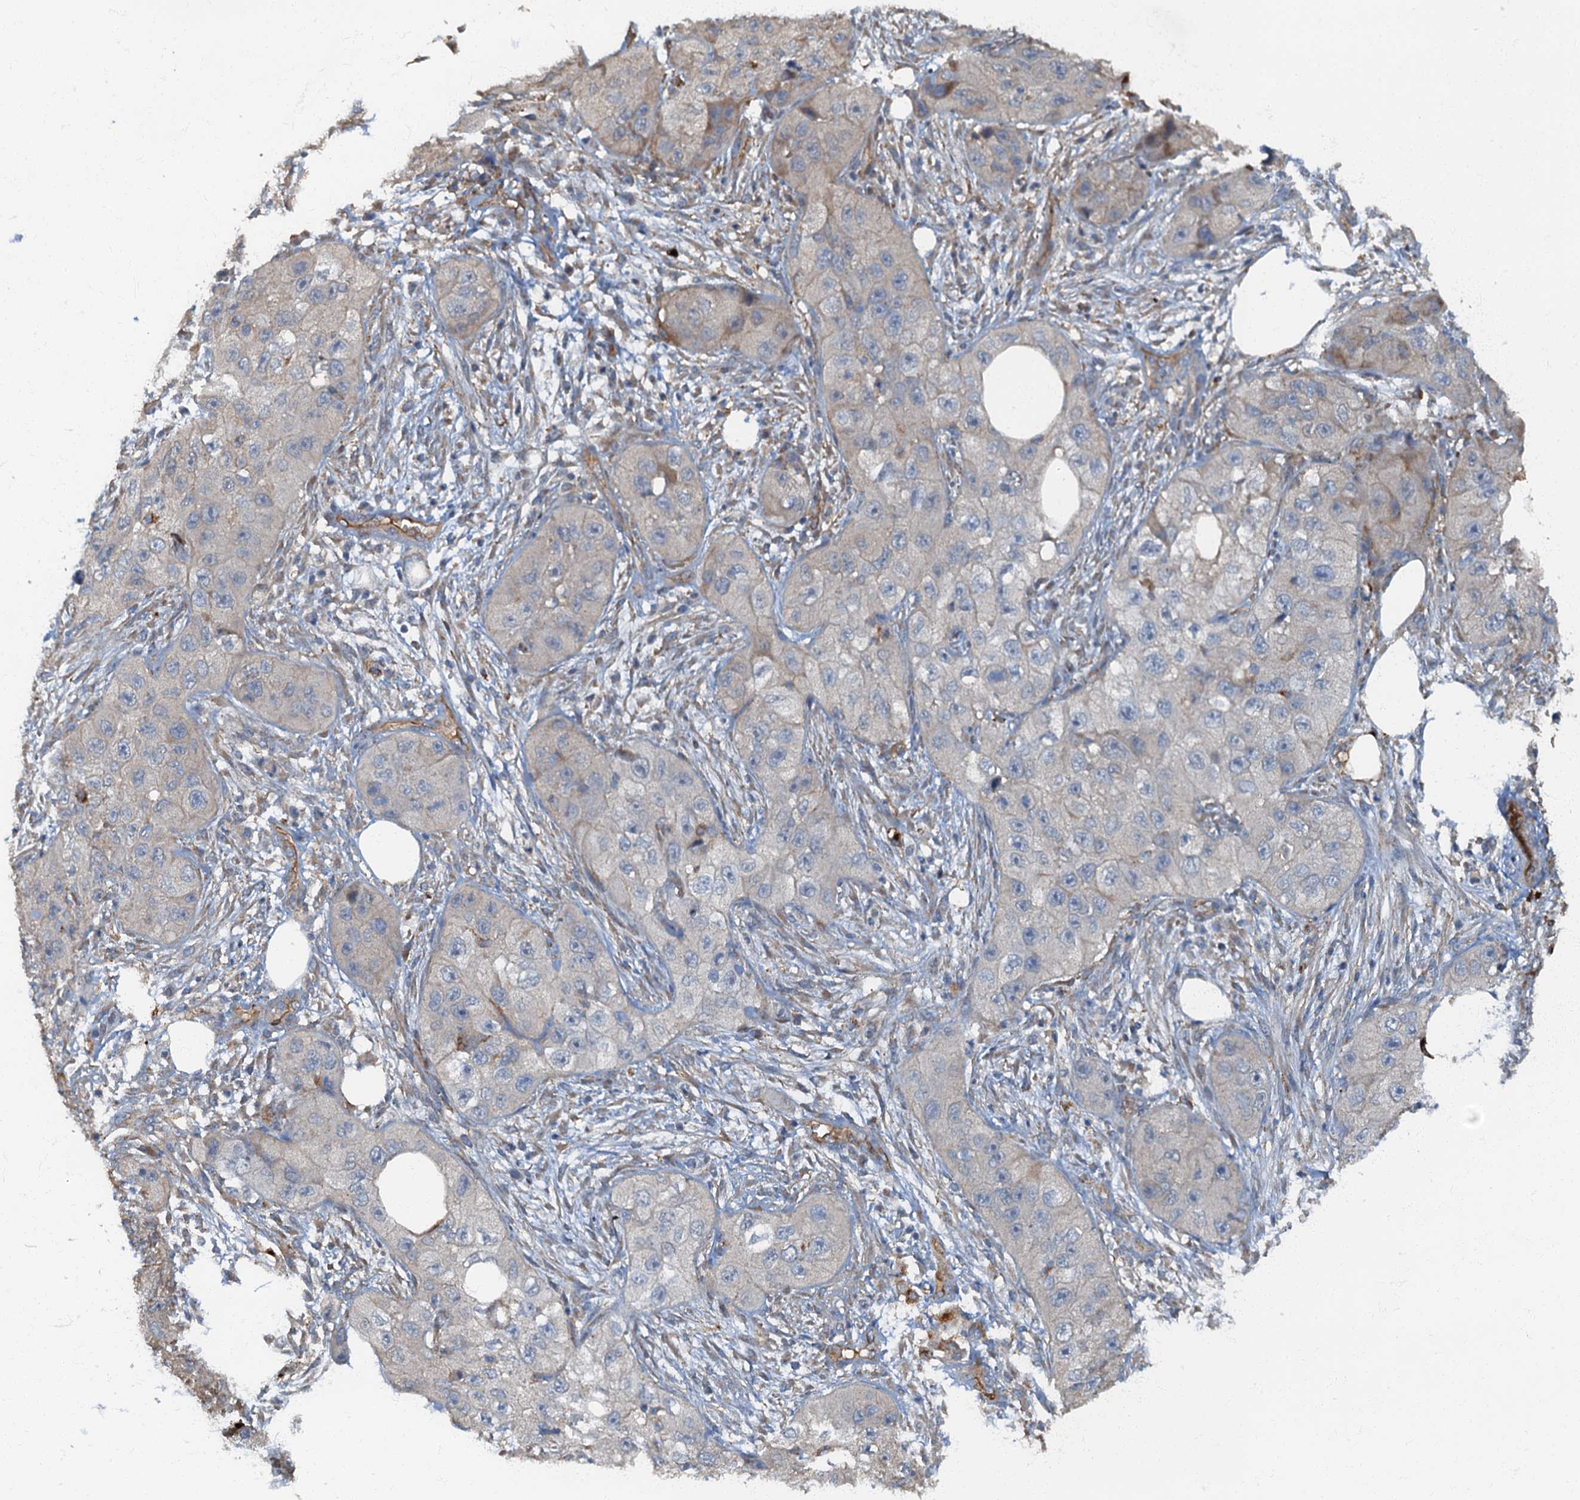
{"staining": {"intensity": "negative", "quantity": "none", "location": "none"}, "tissue": "skin cancer", "cell_type": "Tumor cells", "image_type": "cancer", "snomed": [{"axis": "morphology", "description": "Squamous cell carcinoma, NOS"}, {"axis": "topography", "description": "Skin"}, {"axis": "topography", "description": "Subcutis"}], "caption": "The image reveals no significant expression in tumor cells of skin cancer (squamous cell carcinoma).", "gene": "ARL11", "patient": {"sex": "male", "age": 73}}